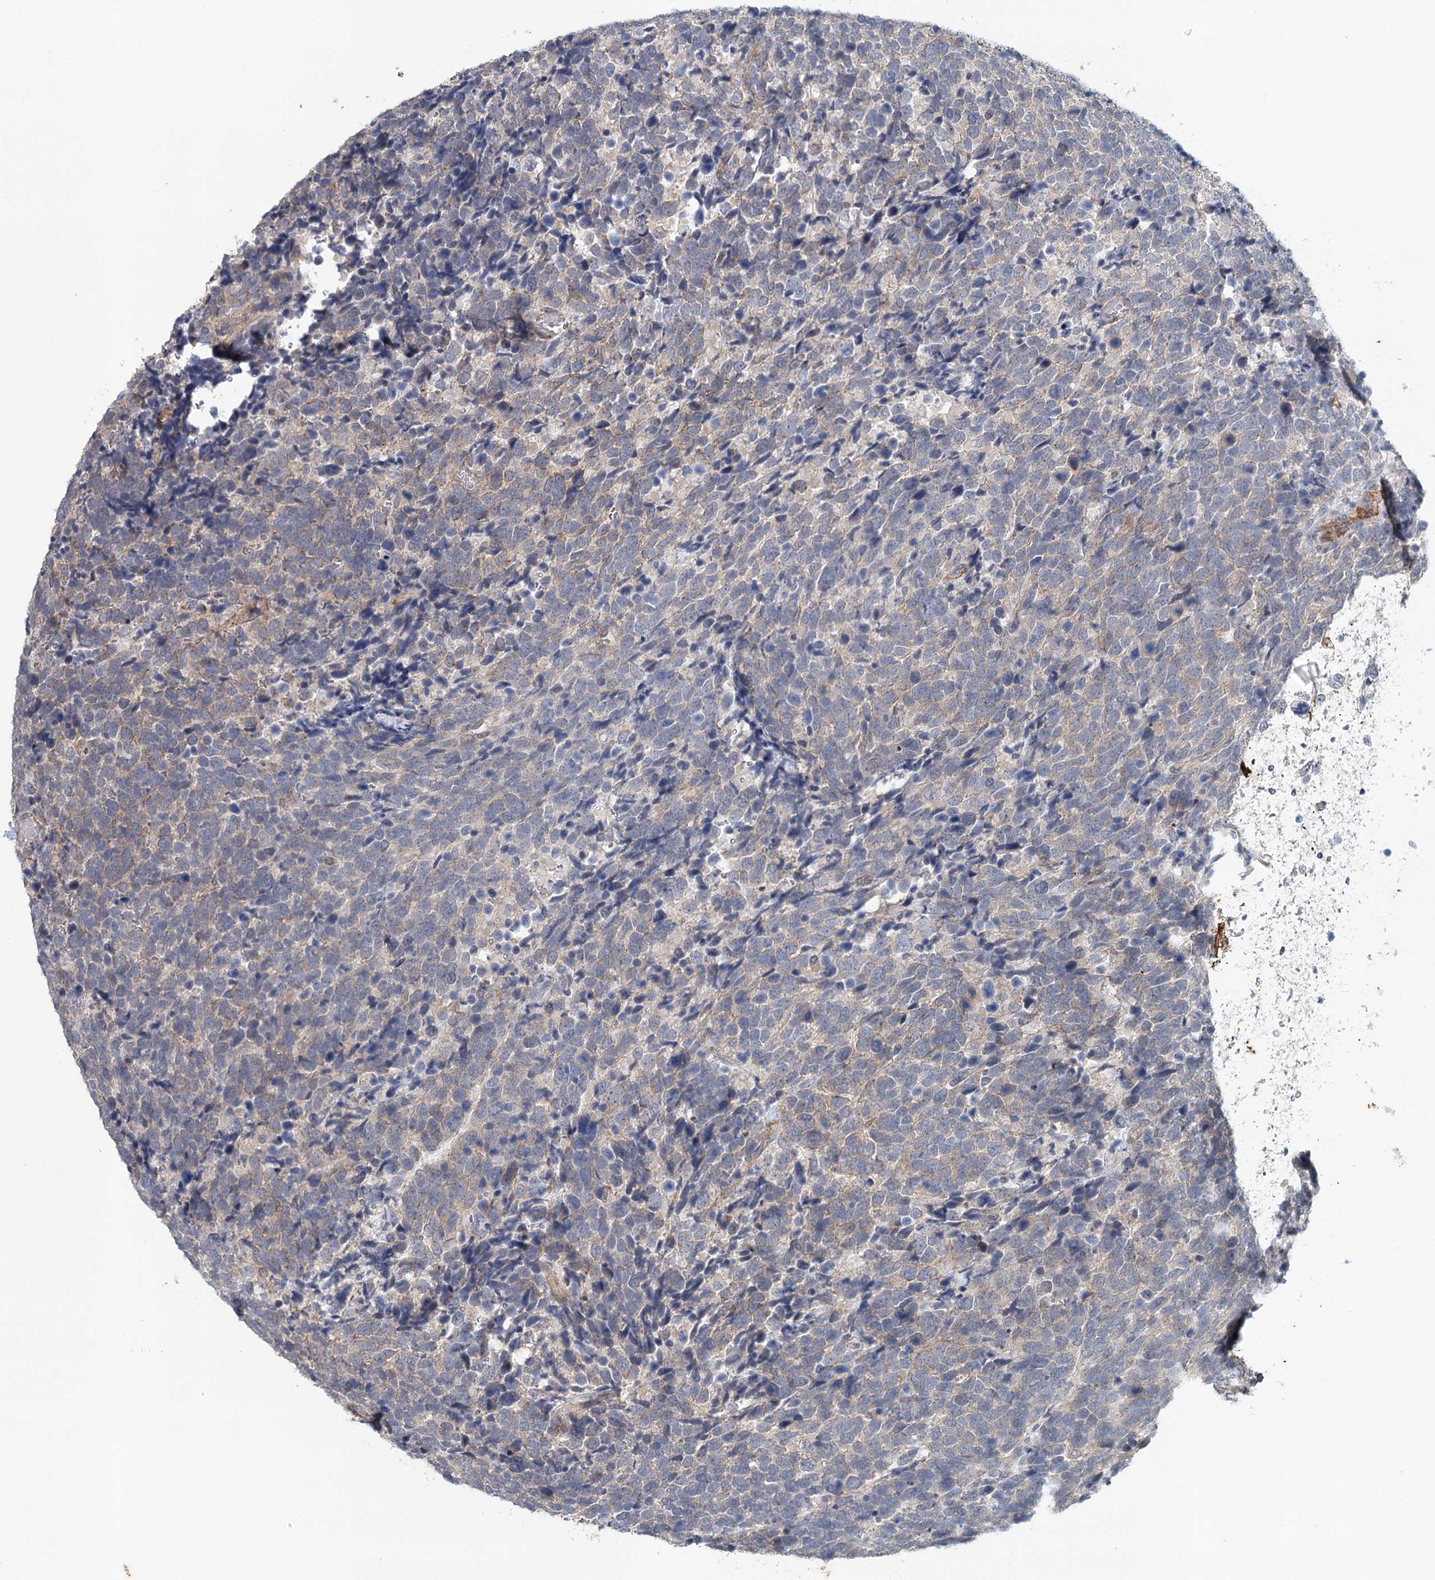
{"staining": {"intensity": "weak", "quantity": "<25%", "location": "cytoplasmic/membranous"}, "tissue": "urothelial cancer", "cell_type": "Tumor cells", "image_type": "cancer", "snomed": [{"axis": "morphology", "description": "Urothelial carcinoma, High grade"}, {"axis": "topography", "description": "Urinary bladder"}], "caption": "There is no significant staining in tumor cells of urothelial cancer.", "gene": "SYNPO", "patient": {"sex": "female", "age": 82}}